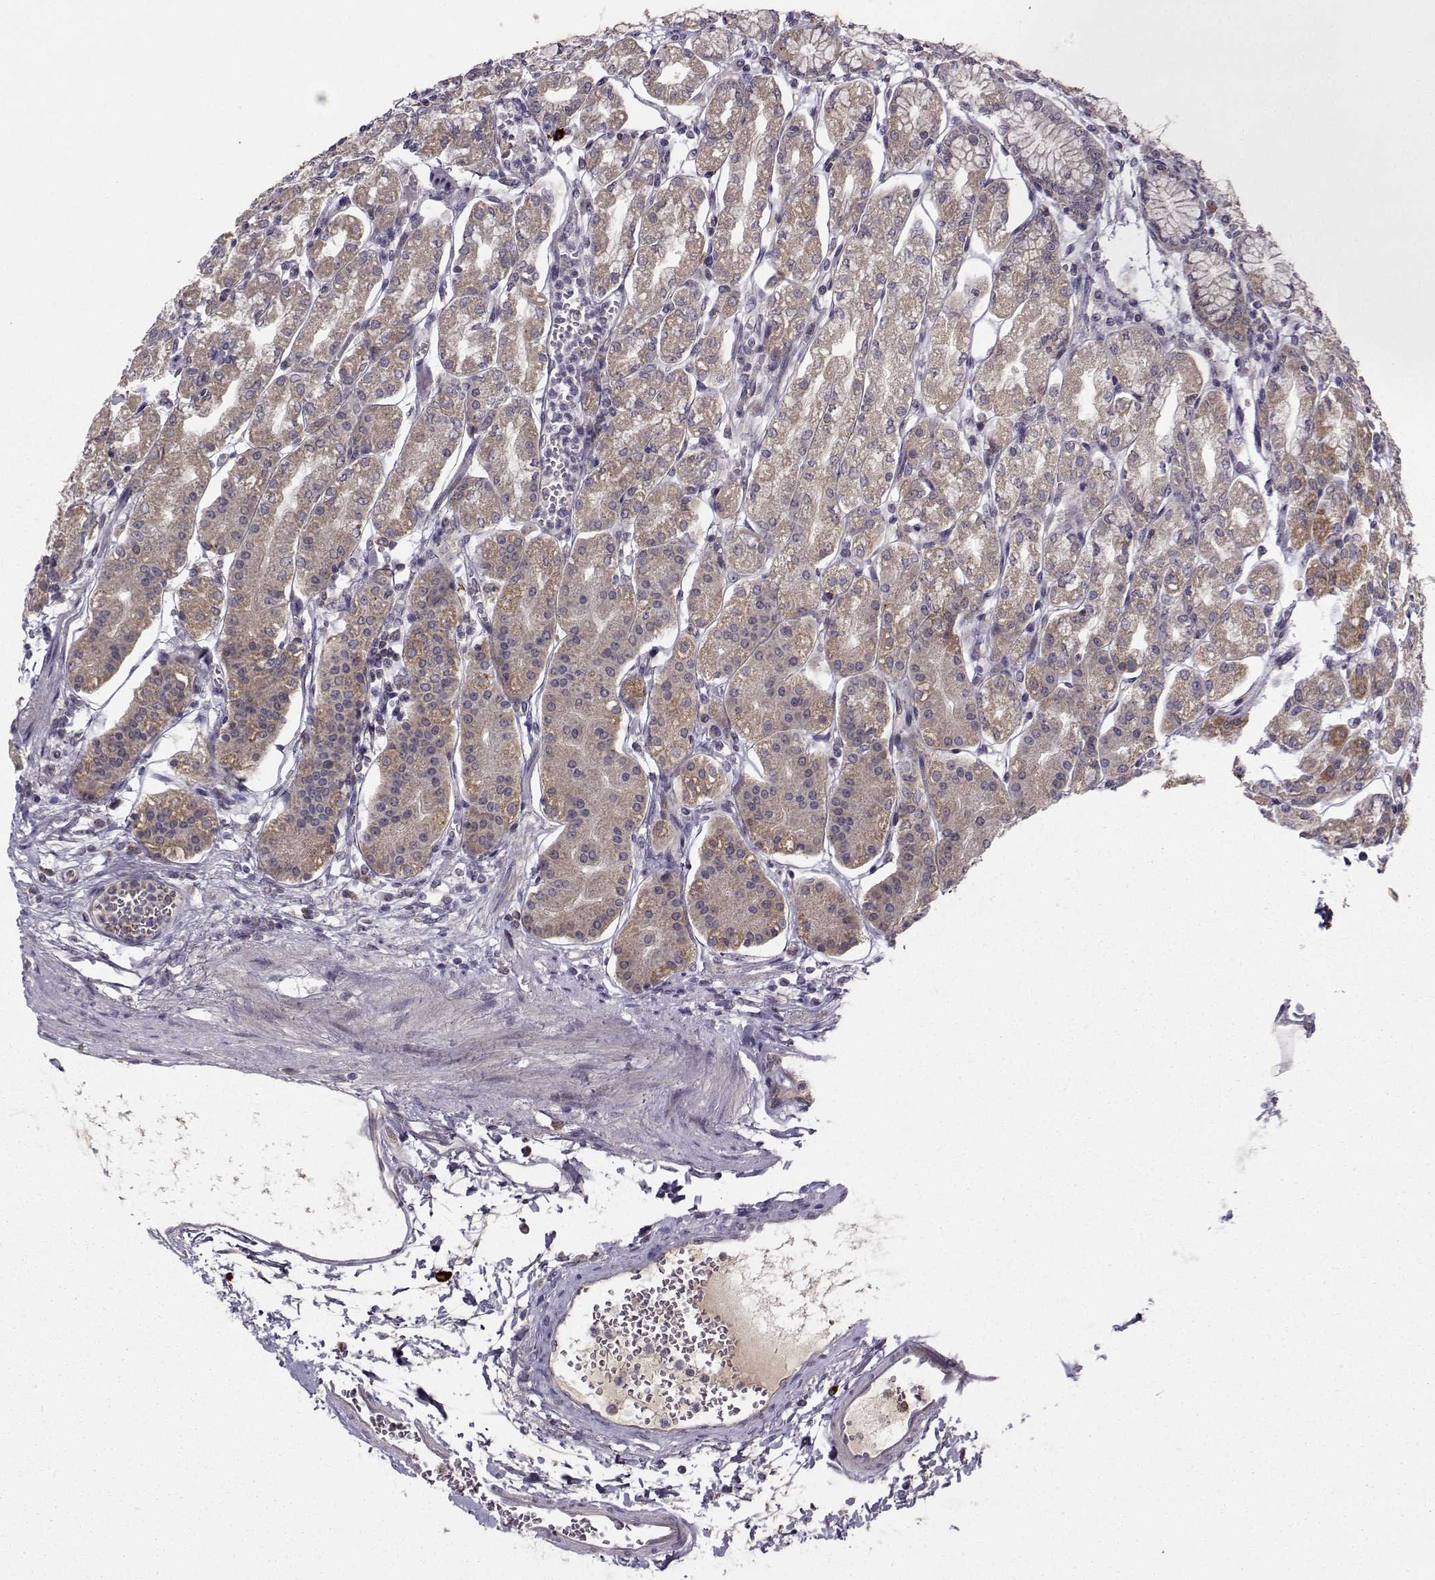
{"staining": {"intensity": "strong", "quantity": "<25%", "location": "cytoplasmic/membranous"}, "tissue": "stomach", "cell_type": "Glandular cells", "image_type": "normal", "snomed": [{"axis": "morphology", "description": "Normal tissue, NOS"}, {"axis": "topography", "description": "Skeletal muscle"}, {"axis": "topography", "description": "Stomach"}], "caption": "Immunohistochemistry staining of benign stomach, which exhibits medium levels of strong cytoplasmic/membranous expression in approximately <25% of glandular cells indicating strong cytoplasmic/membranous protein staining. The staining was performed using DAB (brown) for protein detection and nuclei were counterstained in hematoxylin (blue).", "gene": "NECAB3", "patient": {"sex": "female", "age": 57}}